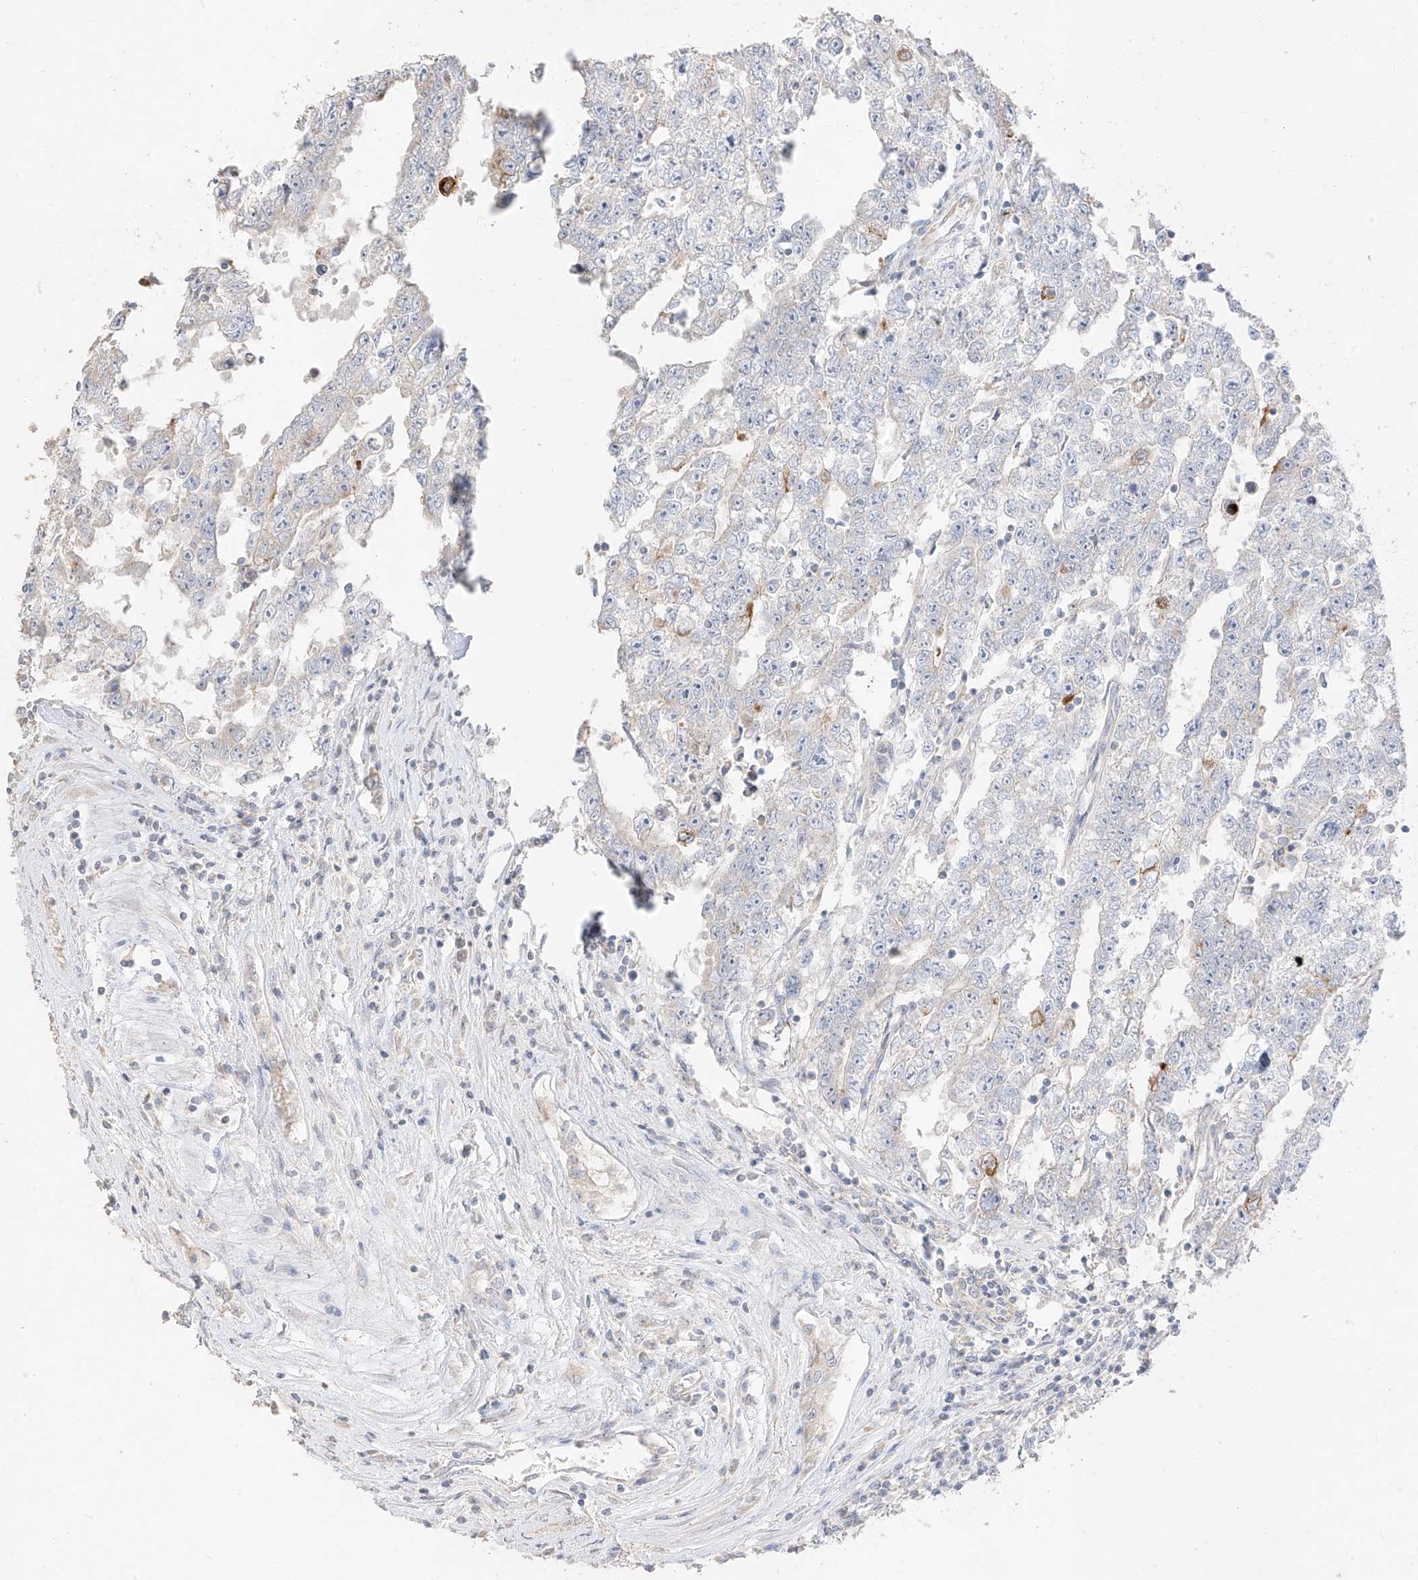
{"staining": {"intensity": "negative", "quantity": "none", "location": "none"}, "tissue": "testis cancer", "cell_type": "Tumor cells", "image_type": "cancer", "snomed": [{"axis": "morphology", "description": "Carcinoma, Embryonal, NOS"}, {"axis": "topography", "description": "Testis"}], "caption": "A high-resolution micrograph shows immunohistochemistry staining of embryonal carcinoma (testis), which demonstrates no significant positivity in tumor cells. Brightfield microscopy of immunohistochemistry stained with DAB (brown) and hematoxylin (blue), captured at high magnification.", "gene": "ZZEF1", "patient": {"sex": "male", "age": 25}}